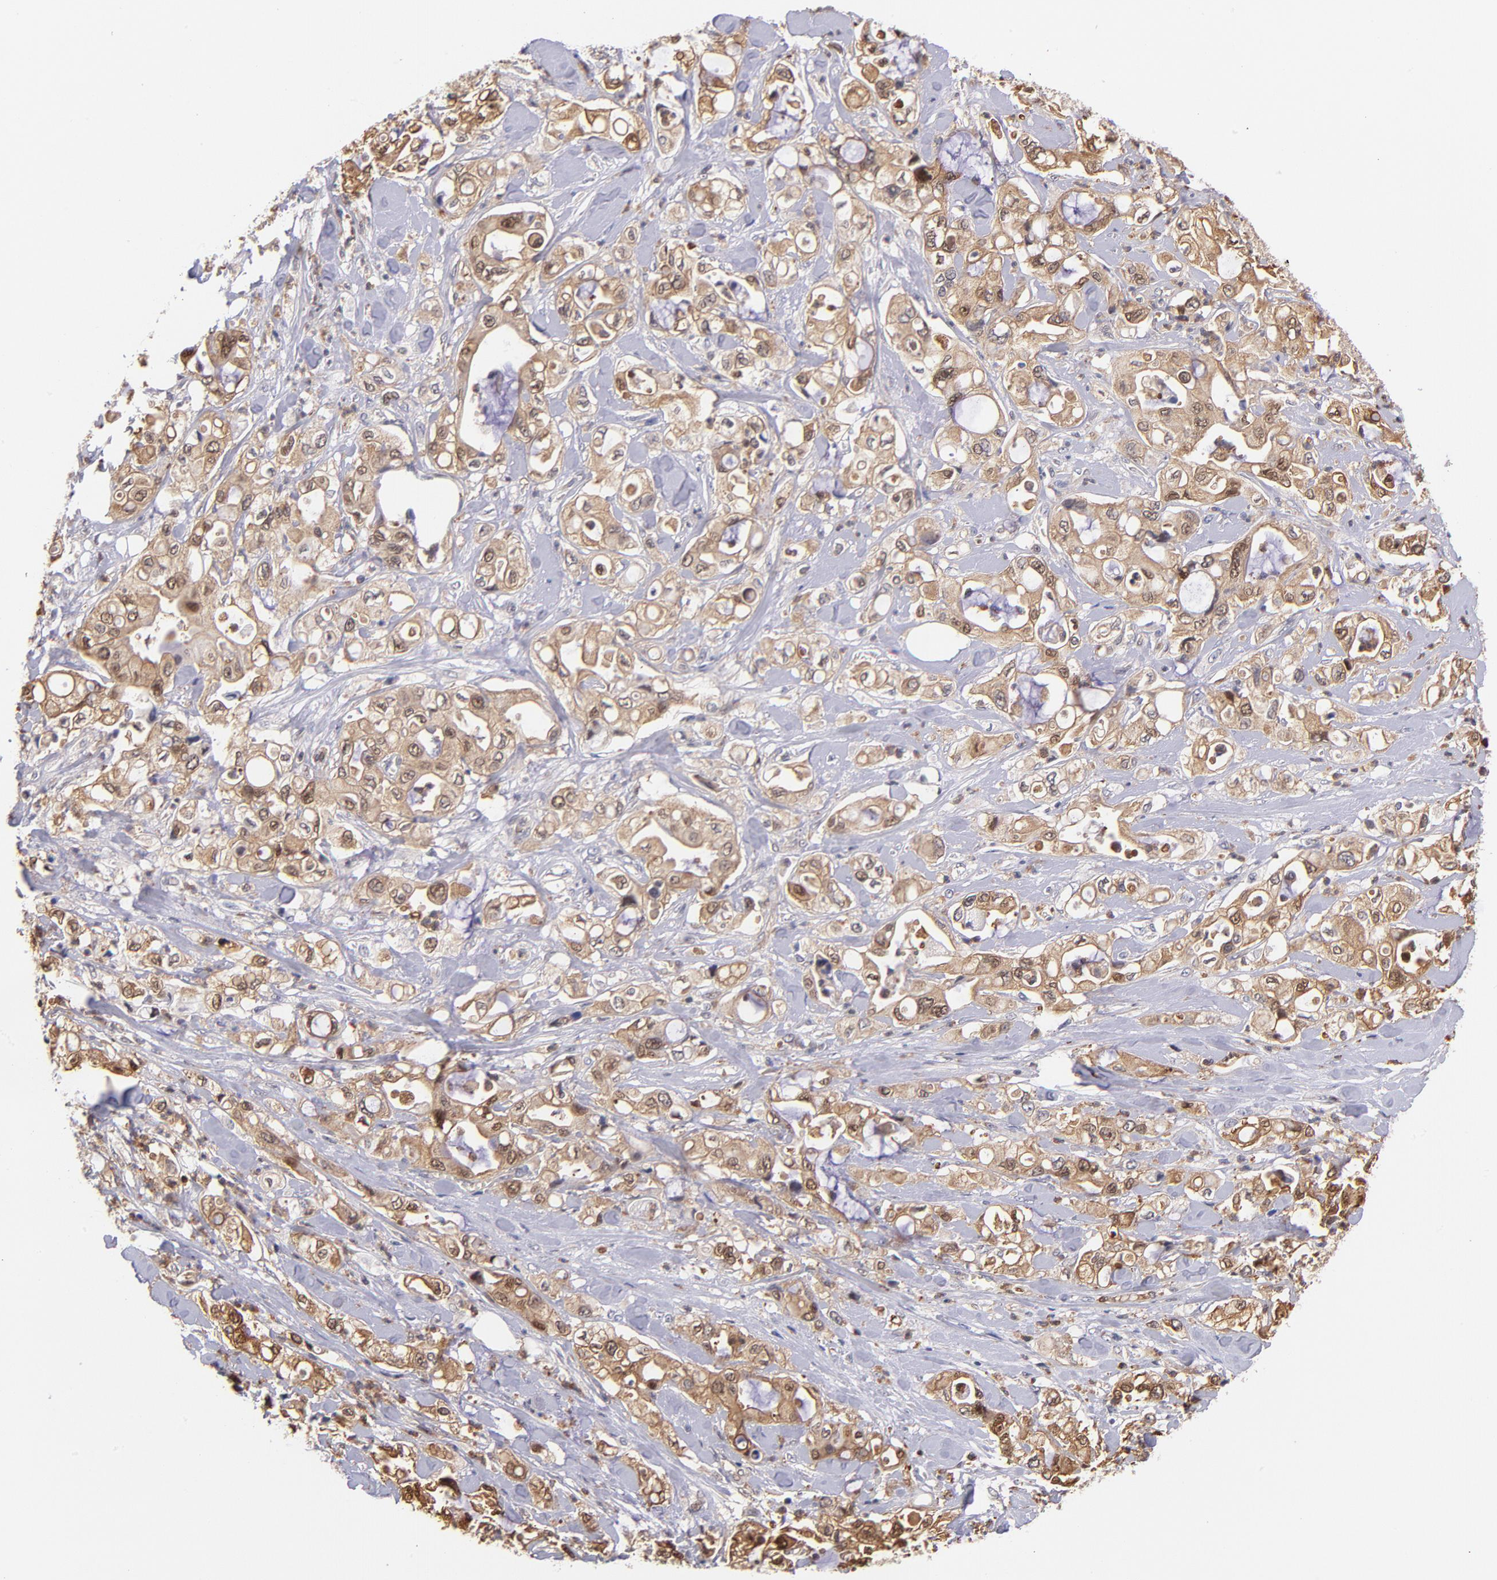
{"staining": {"intensity": "moderate", "quantity": ">75%", "location": "cytoplasmic/membranous,nuclear"}, "tissue": "pancreatic cancer", "cell_type": "Tumor cells", "image_type": "cancer", "snomed": [{"axis": "morphology", "description": "Adenocarcinoma, NOS"}, {"axis": "topography", "description": "Pancreas"}], "caption": "Moderate cytoplasmic/membranous and nuclear staining is appreciated in approximately >75% of tumor cells in pancreatic cancer (adenocarcinoma).", "gene": "YWHAB", "patient": {"sex": "male", "age": 70}}